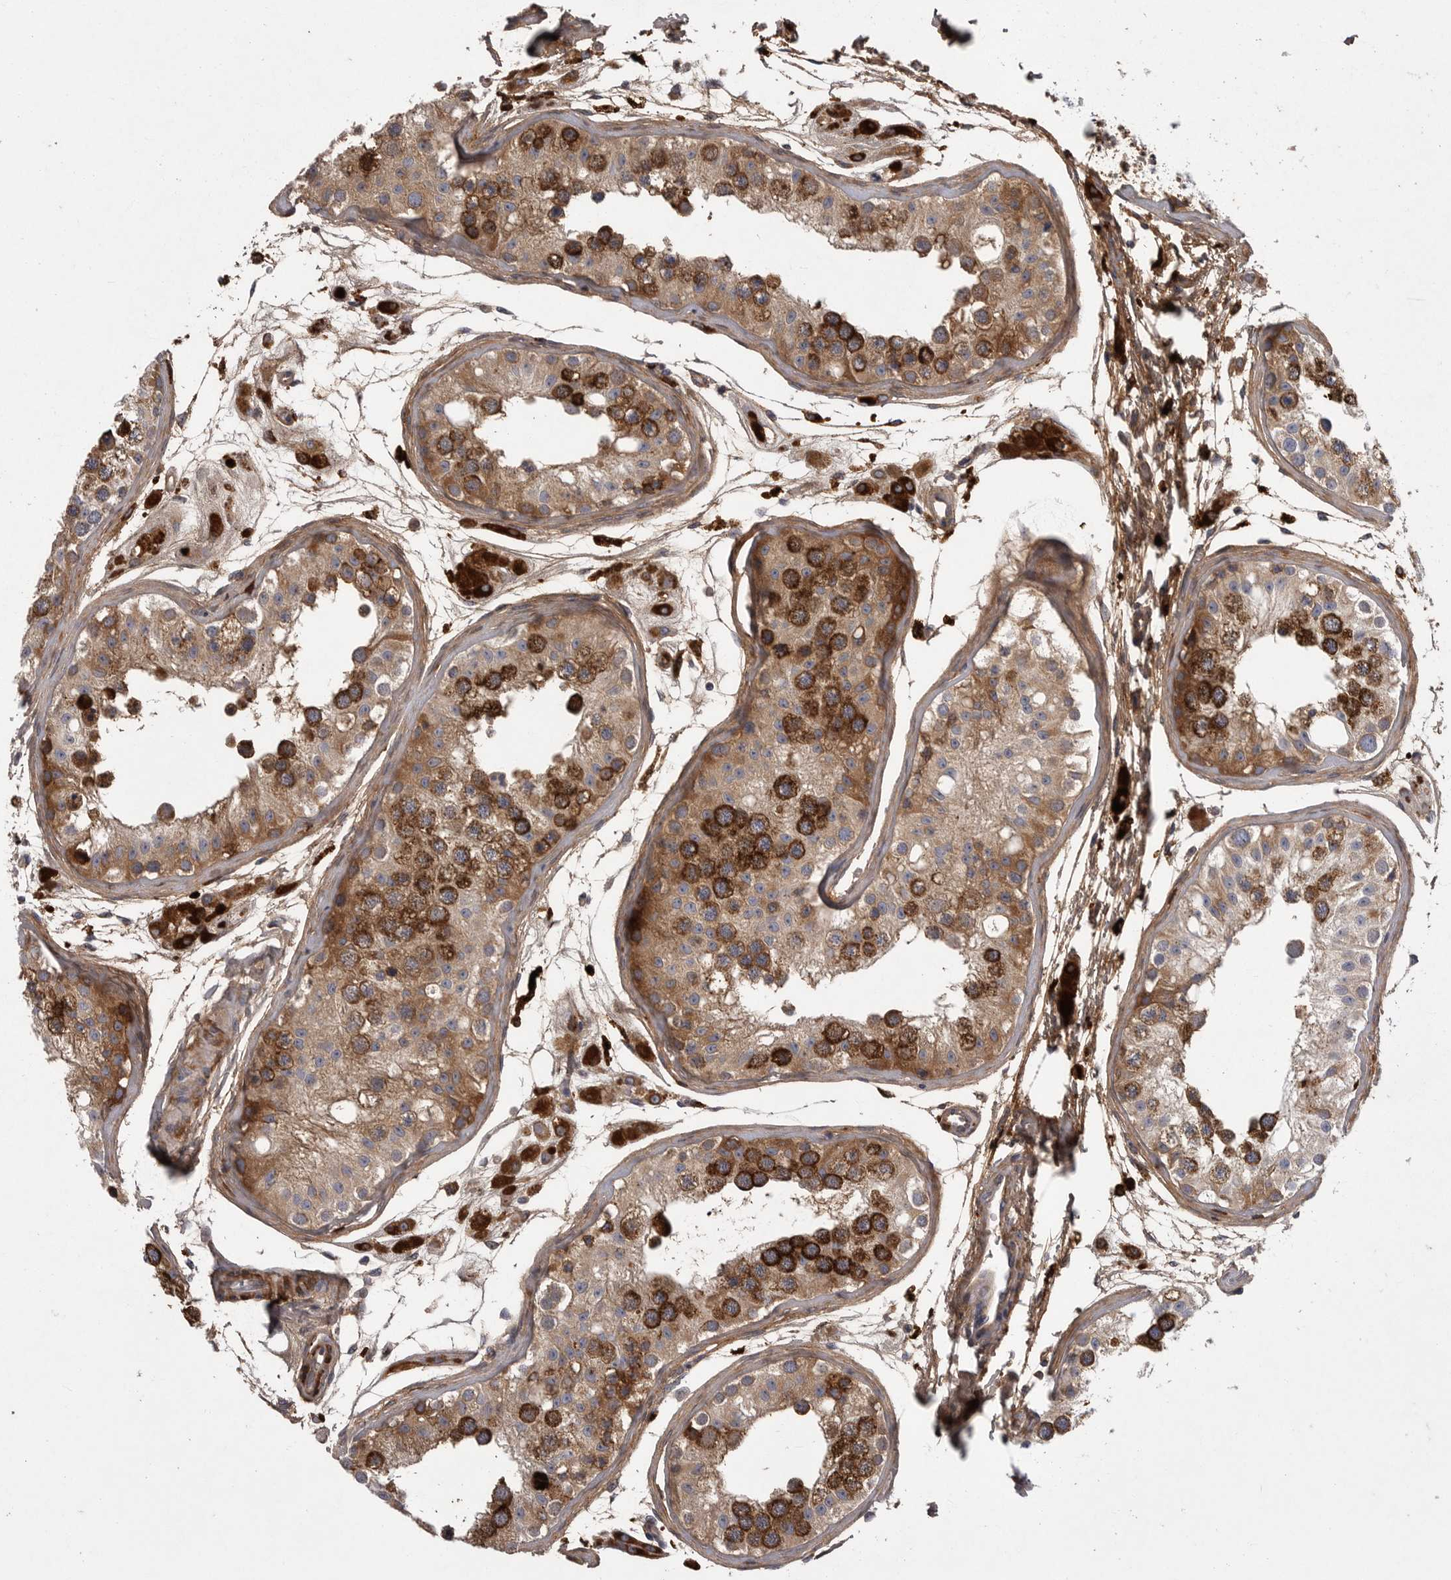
{"staining": {"intensity": "strong", "quantity": ">75%", "location": "cytoplasmic/membranous"}, "tissue": "testis", "cell_type": "Cells in seminiferous ducts", "image_type": "normal", "snomed": [{"axis": "morphology", "description": "Normal tissue, NOS"}, {"axis": "morphology", "description": "Adenocarcinoma, metastatic, NOS"}, {"axis": "topography", "description": "Testis"}], "caption": "Protein analysis of normal testis exhibits strong cytoplasmic/membranous staining in approximately >75% of cells in seminiferous ducts.", "gene": "CRP", "patient": {"sex": "male", "age": 26}}